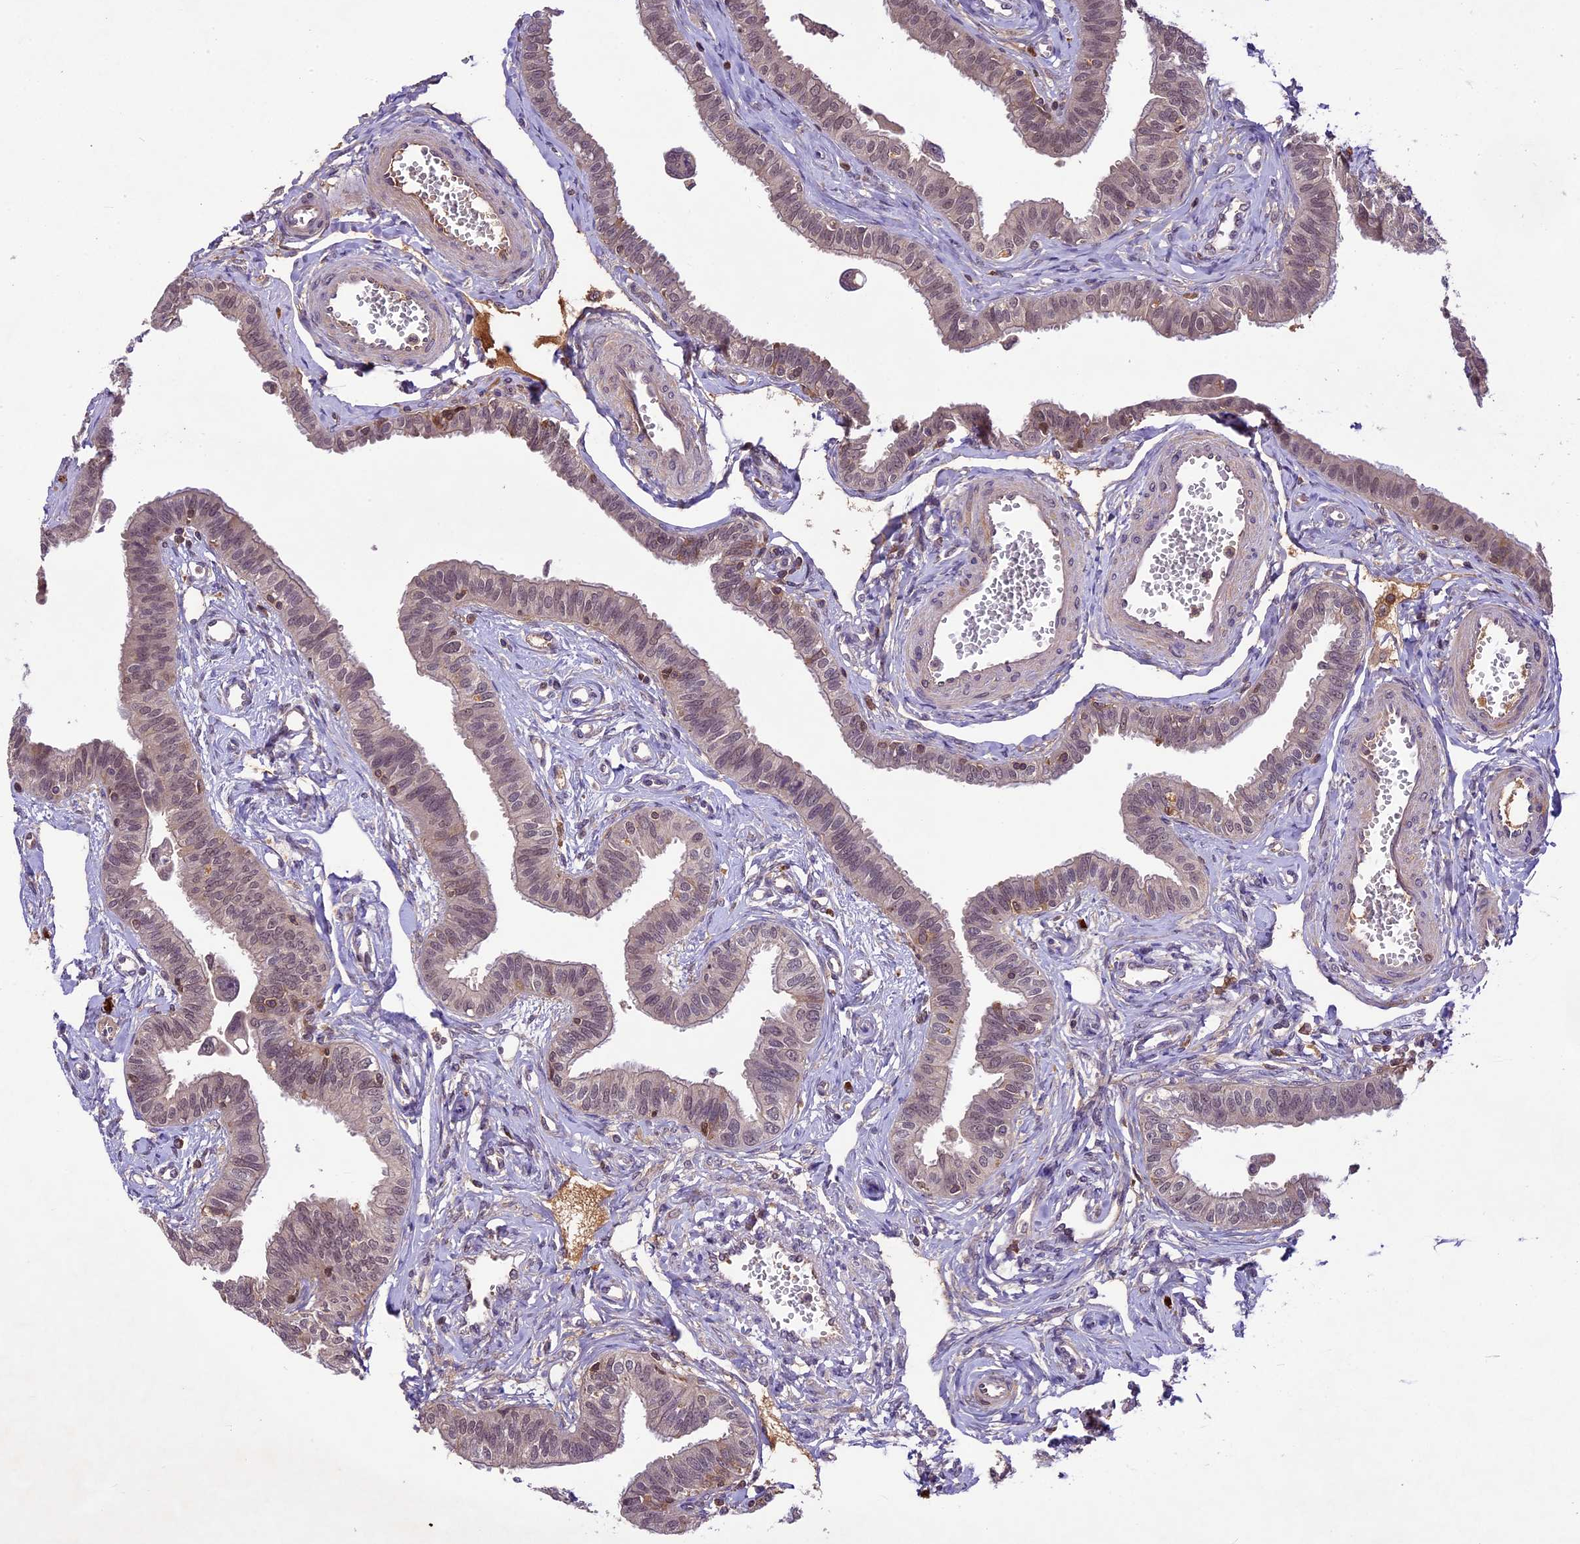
{"staining": {"intensity": "moderate", "quantity": ">75%", "location": "nuclear"}, "tissue": "fallopian tube", "cell_type": "Glandular cells", "image_type": "normal", "snomed": [{"axis": "morphology", "description": "Normal tissue, NOS"}, {"axis": "morphology", "description": "Carcinoma, NOS"}, {"axis": "topography", "description": "Fallopian tube"}, {"axis": "topography", "description": "Ovary"}], "caption": "Immunohistochemical staining of normal fallopian tube reveals moderate nuclear protein positivity in about >75% of glandular cells.", "gene": "ATP10A", "patient": {"sex": "female", "age": 59}}